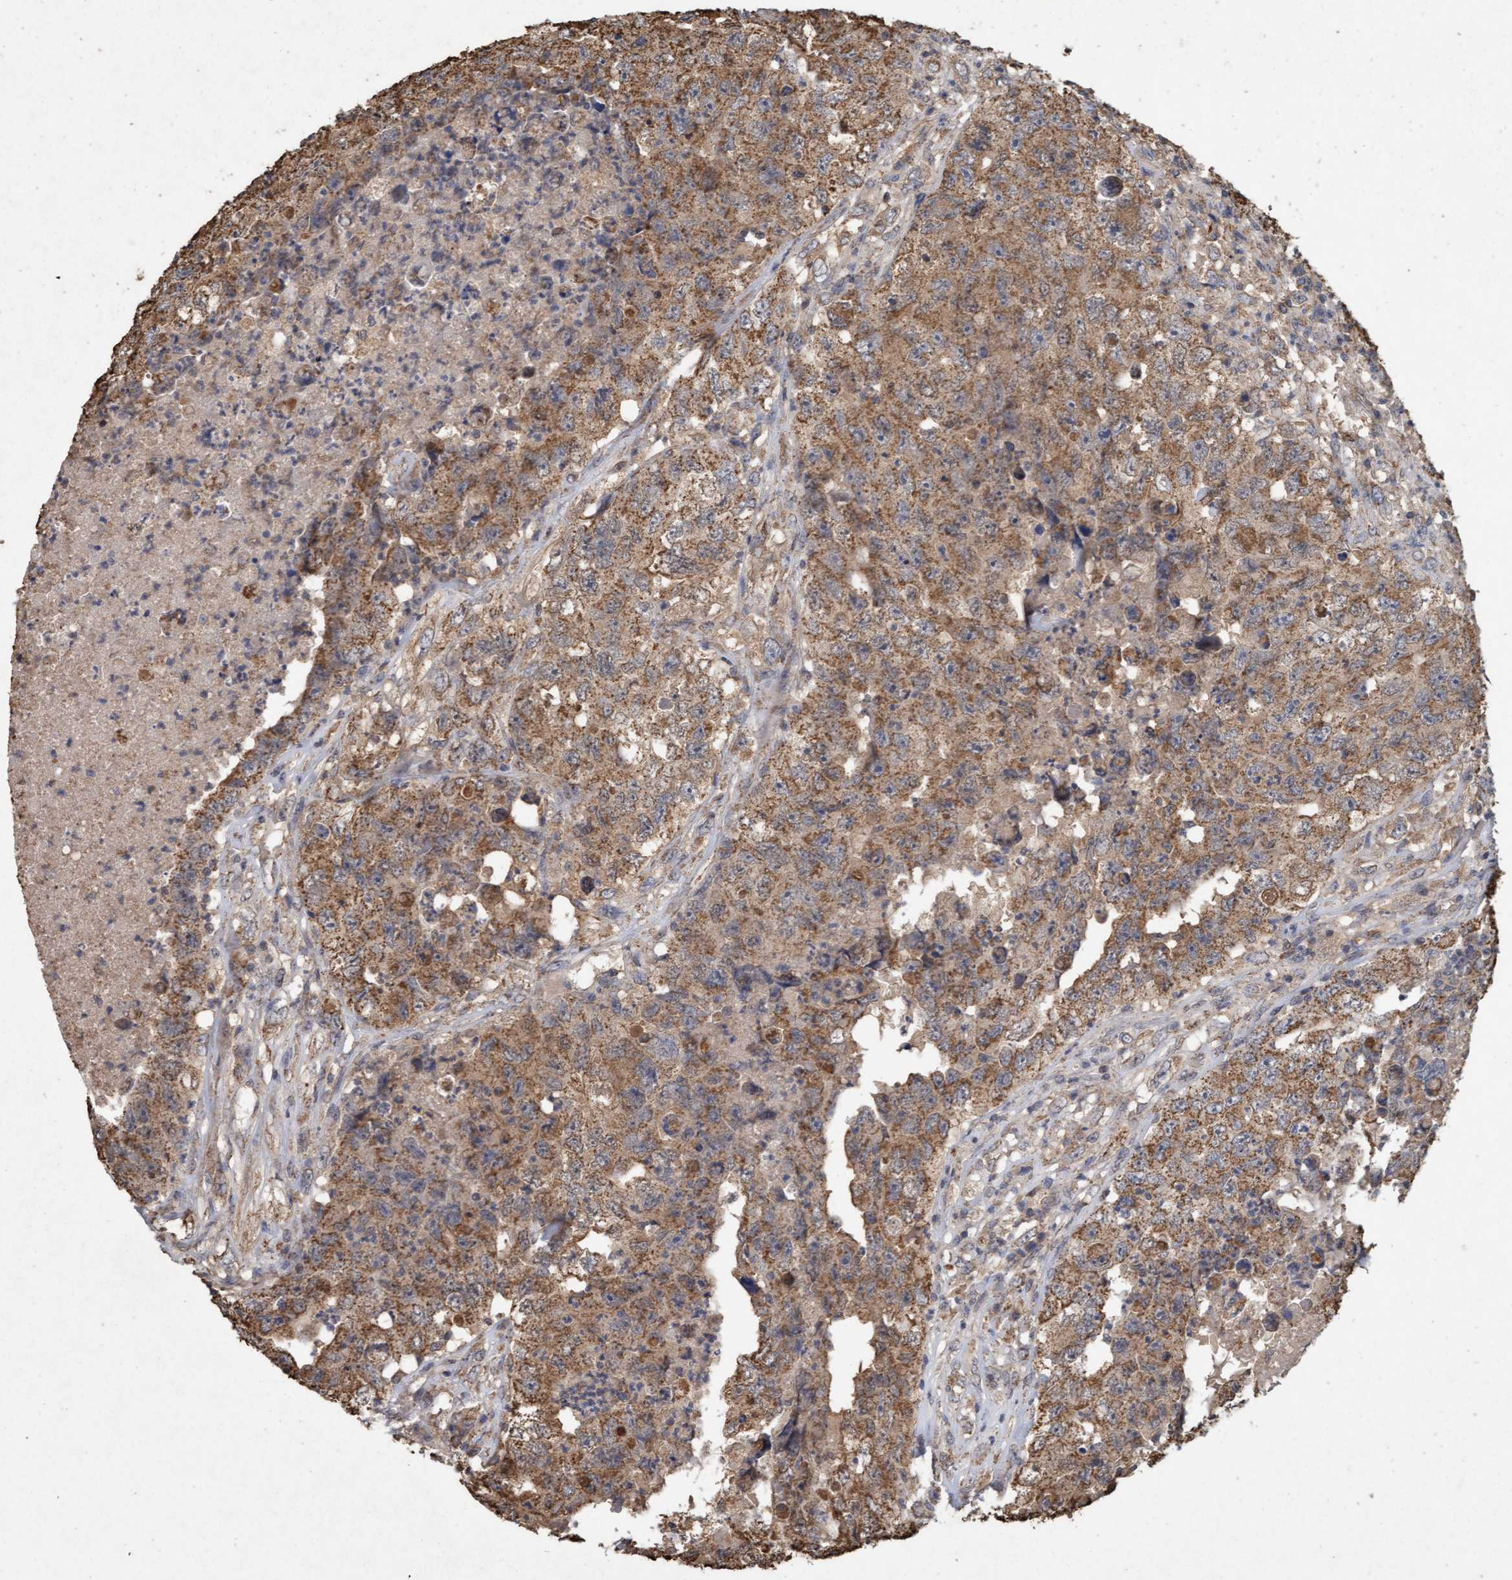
{"staining": {"intensity": "moderate", "quantity": ">75%", "location": "cytoplasmic/membranous"}, "tissue": "testis cancer", "cell_type": "Tumor cells", "image_type": "cancer", "snomed": [{"axis": "morphology", "description": "Carcinoma, Embryonal, NOS"}, {"axis": "topography", "description": "Testis"}], "caption": "An image of human testis cancer stained for a protein reveals moderate cytoplasmic/membranous brown staining in tumor cells. The staining was performed using DAB (3,3'-diaminobenzidine), with brown indicating positive protein expression. Nuclei are stained blue with hematoxylin.", "gene": "VSIG8", "patient": {"sex": "male", "age": 32}}